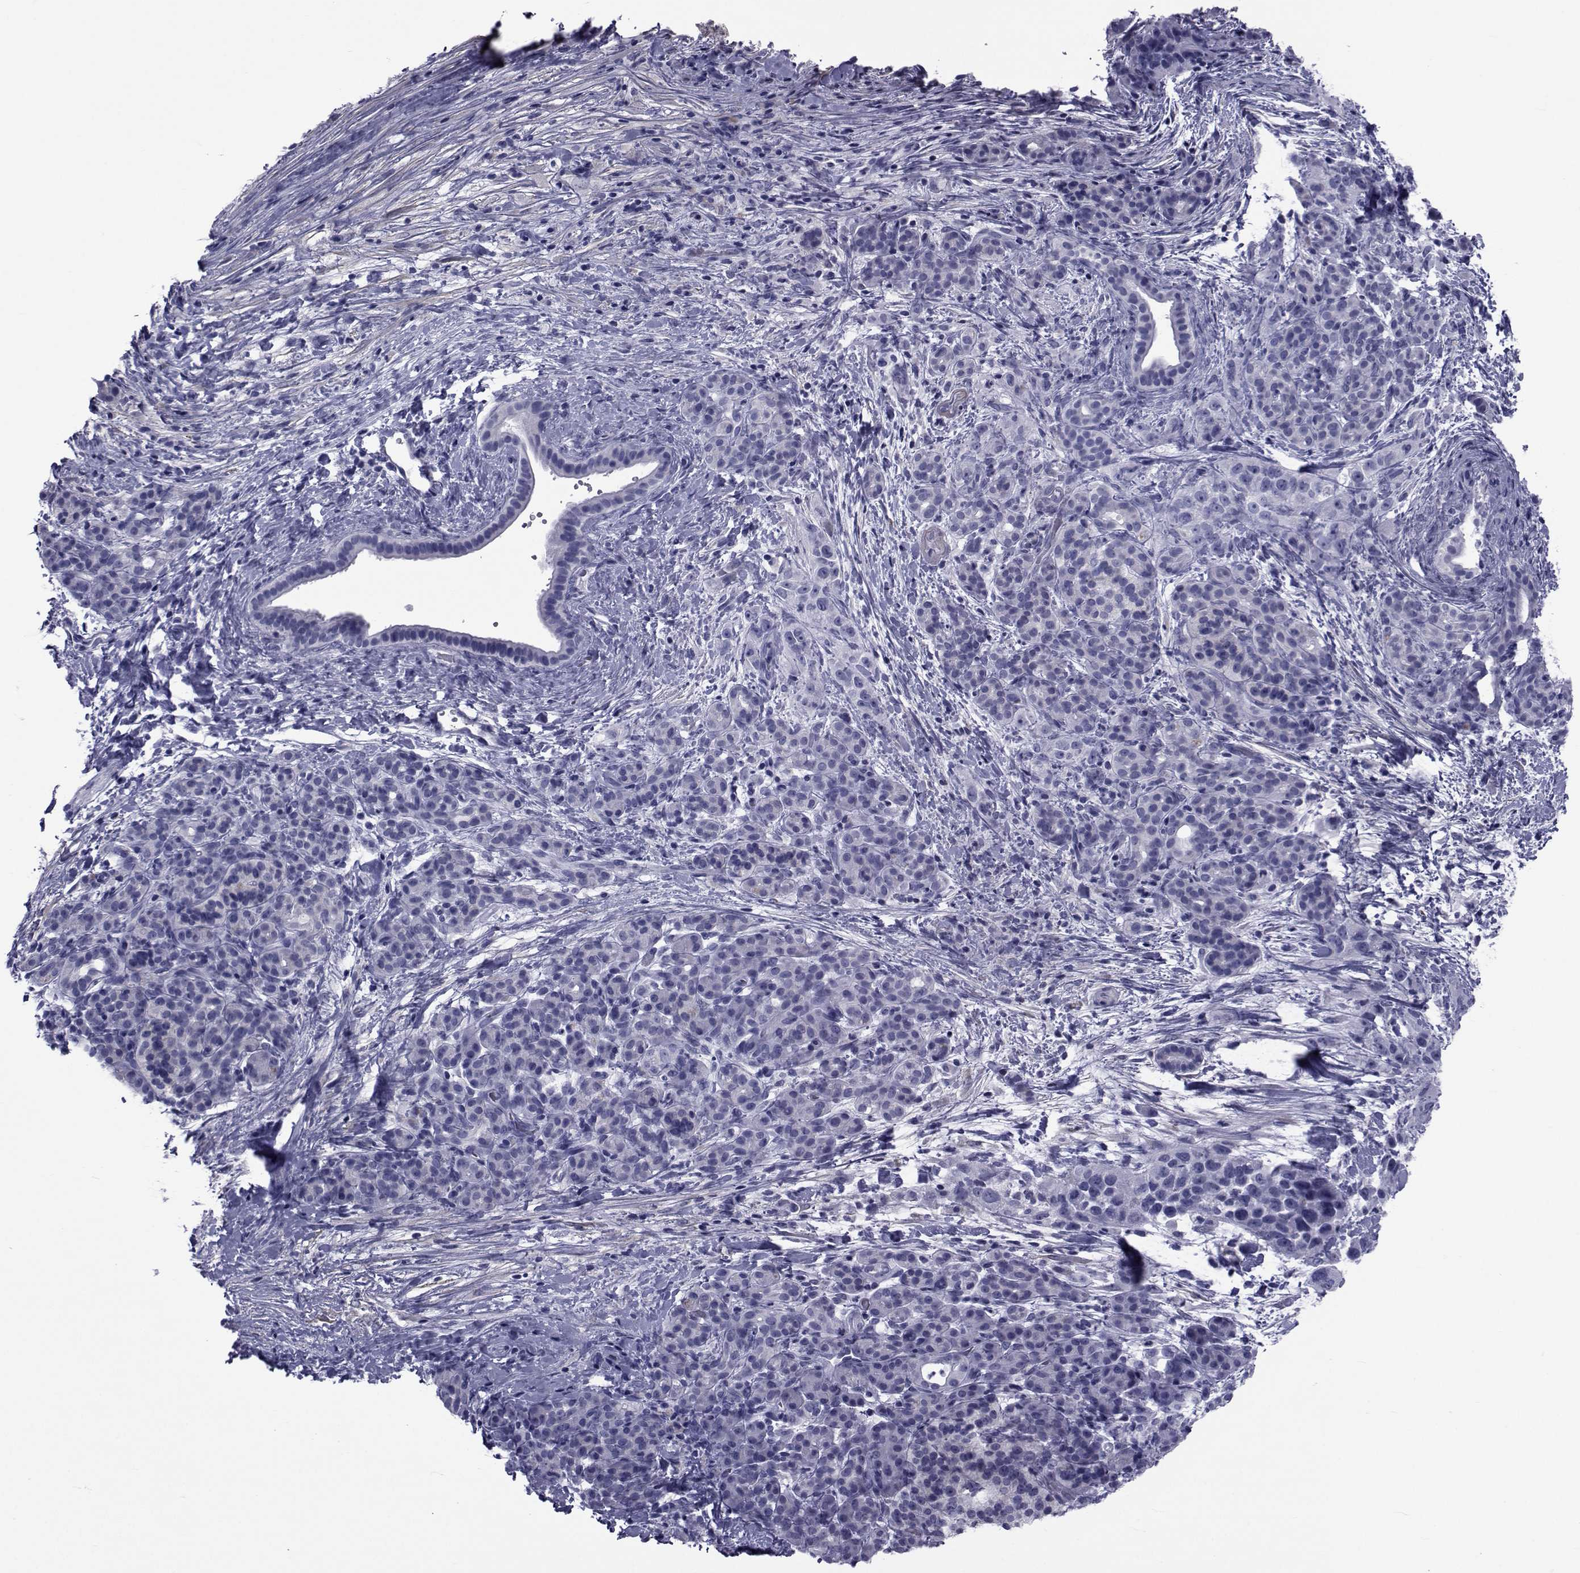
{"staining": {"intensity": "negative", "quantity": "none", "location": "none"}, "tissue": "pancreatic cancer", "cell_type": "Tumor cells", "image_type": "cancer", "snomed": [{"axis": "morphology", "description": "Adenocarcinoma, NOS"}, {"axis": "topography", "description": "Pancreas"}], "caption": "A high-resolution photomicrograph shows immunohistochemistry (IHC) staining of adenocarcinoma (pancreatic), which reveals no significant expression in tumor cells.", "gene": "GKAP1", "patient": {"sex": "male", "age": 44}}